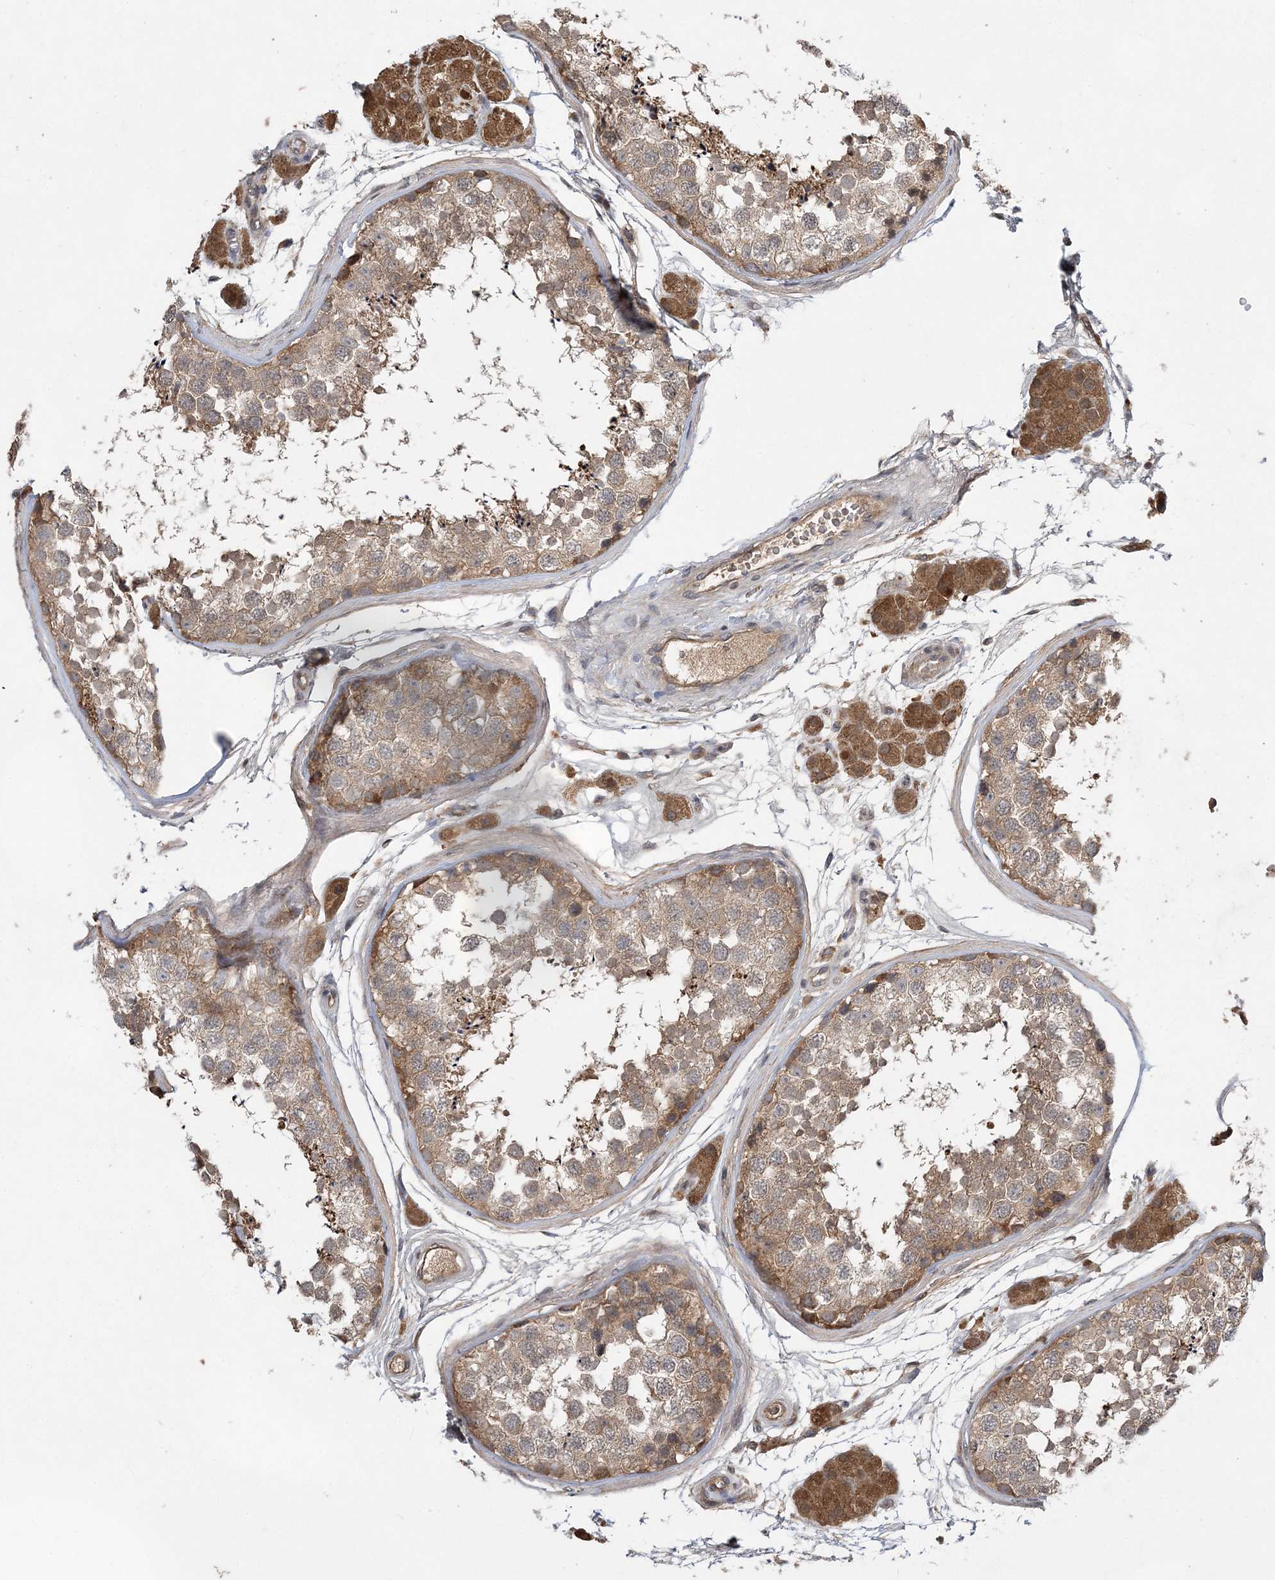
{"staining": {"intensity": "moderate", "quantity": ">75%", "location": "cytoplasmic/membranous"}, "tissue": "testis", "cell_type": "Cells in seminiferous ducts", "image_type": "normal", "snomed": [{"axis": "morphology", "description": "Normal tissue, NOS"}, {"axis": "topography", "description": "Testis"}], "caption": "About >75% of cells in seminiferous ducts in unremarkable testis exhibit moderate cytoplasmic/membranous protein positivity as visualized by brown immunohistochemical staining.", "gene": "HMGCS1", "patient": {"sex": "male", "age": 56}}